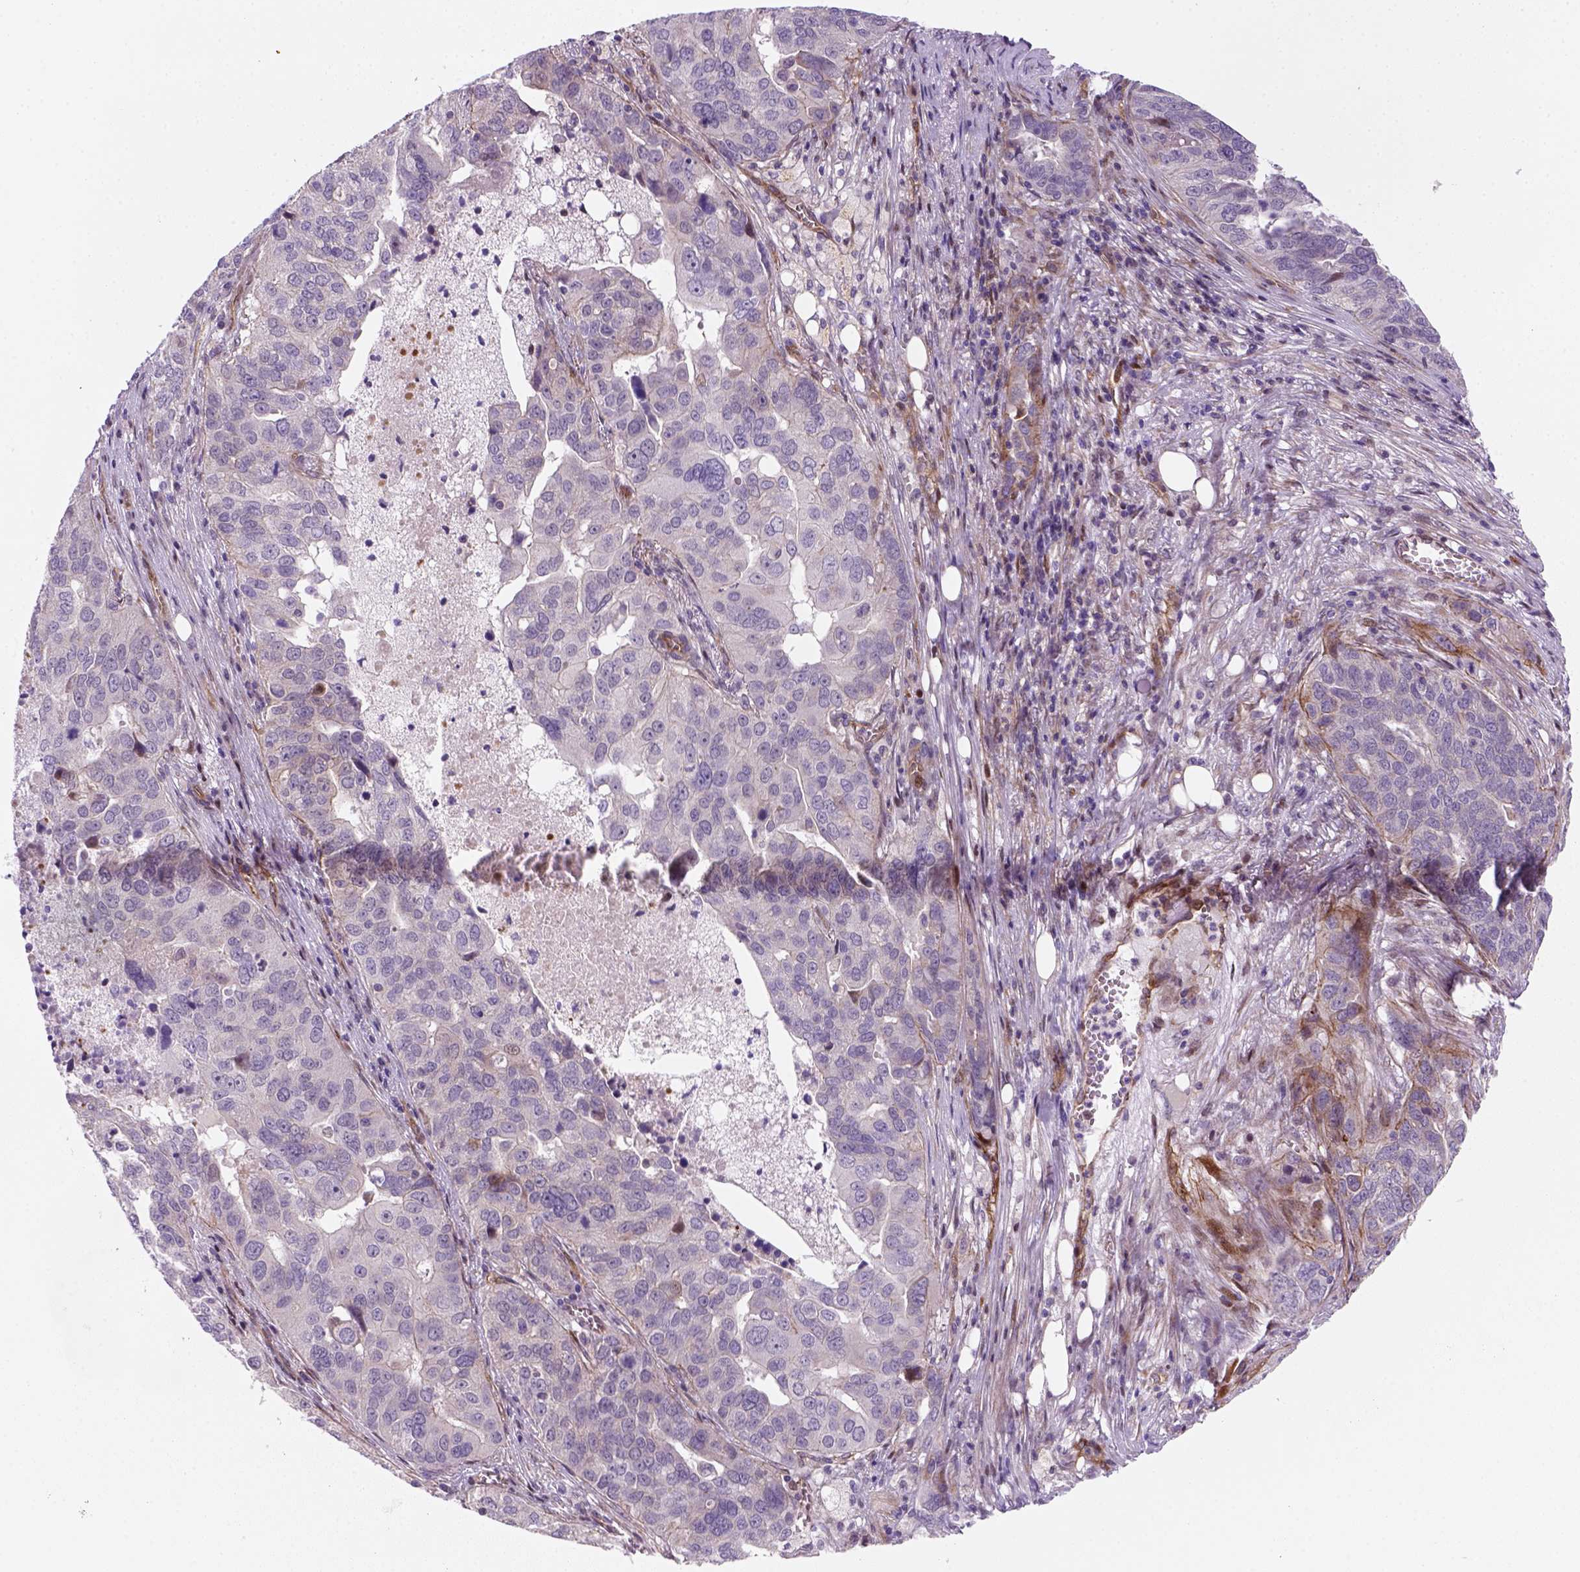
{"staining": {"intensity": "negative", "quantity": "none", "location": "none"}, "tissue": "ovarian cancer", "cell_type": "Tumor cells", "image_type": "cancer", "snomed": [{"axis": "morphology", "description": "Carcinoma, endometroid"}, {"axis": "topography", "description": "Soft tissue"}, {"axis": "topography", "description": "Ovary"}], "caption": "DAB immunohistochemical staining of human endometroid carcinoma (ovarian) shows no significant staining in tumor cells.", "gene": "VSTM5", "patient": {"sex": "female", "age": 52}}